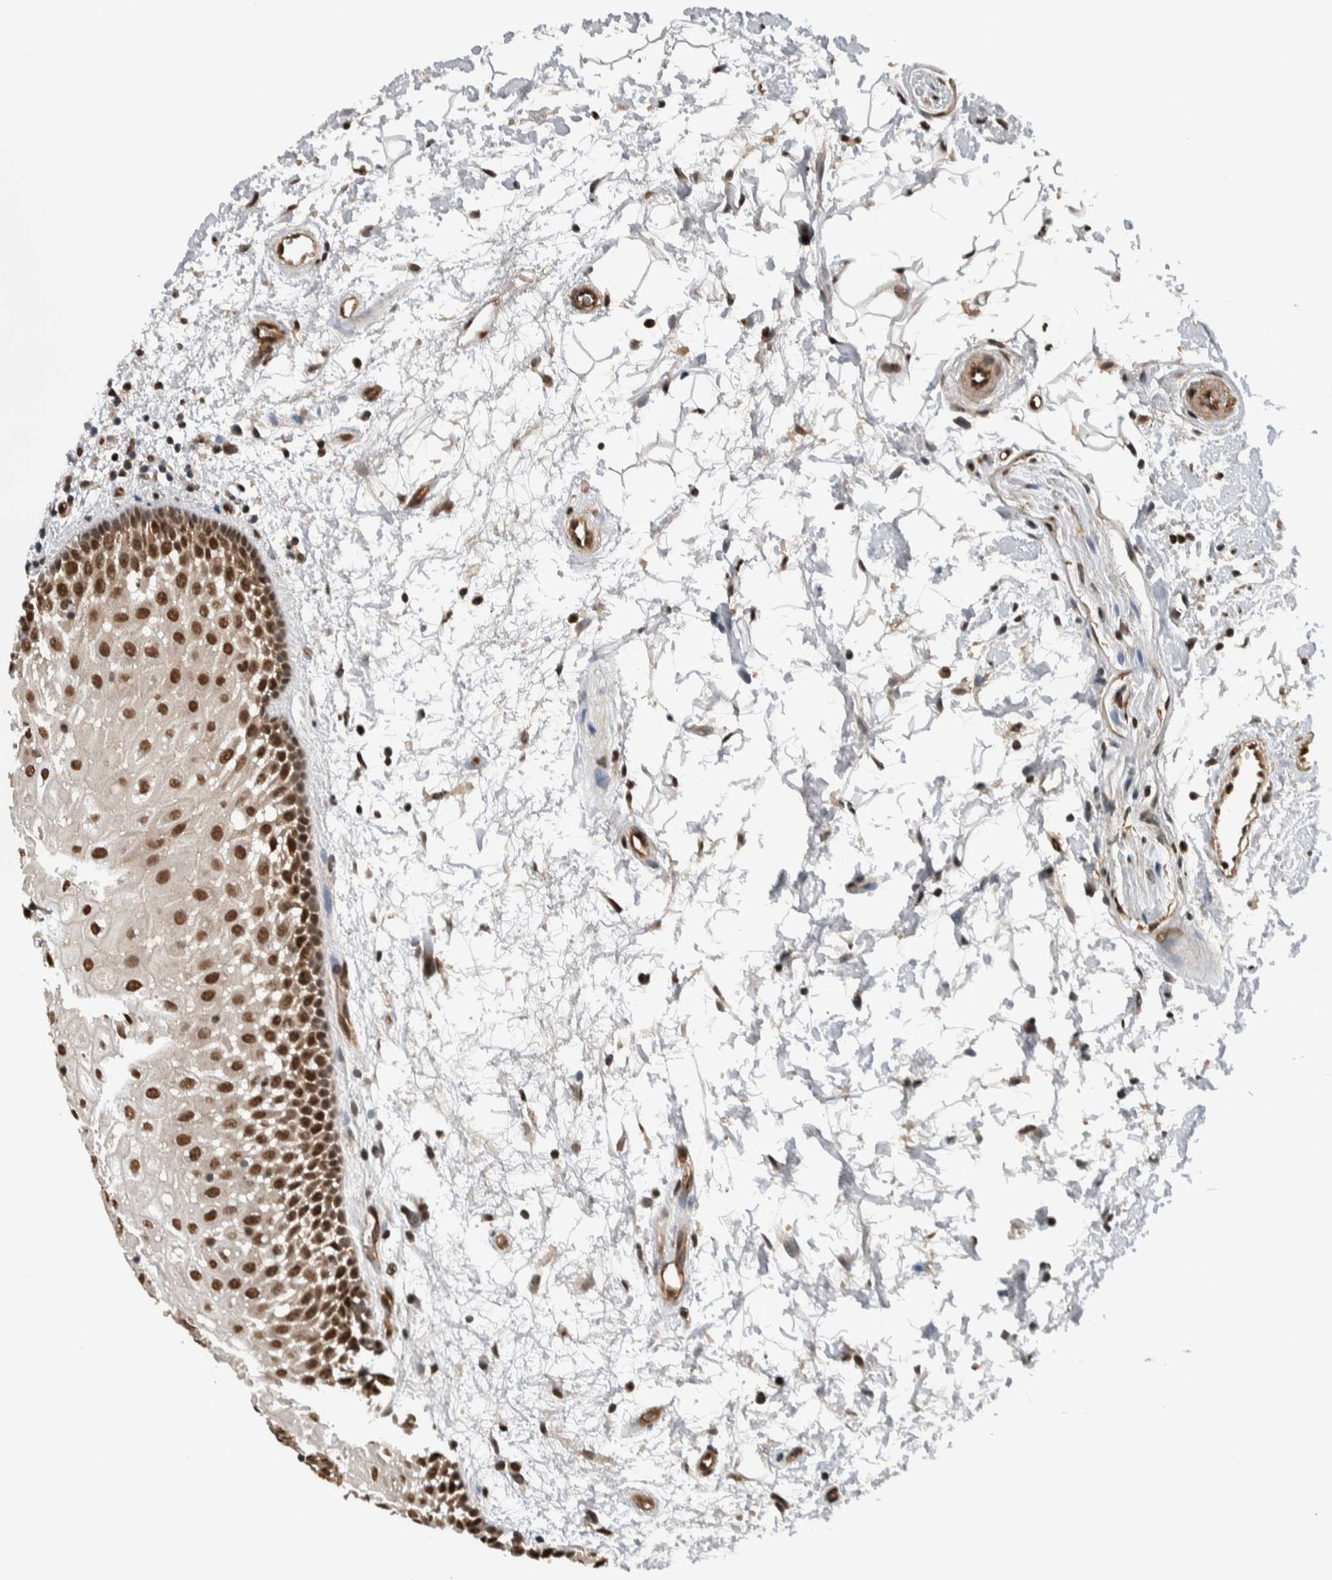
{"staining": {"intensity": "strong", "quantity": ">75%", "location": "nuclear"}, "tissue": "oral mucosa", "cell_type": "Squamous epithelial cells", "image_type": "normal", "snomed": [{"axis": "morphology", "description": "Normal tissue, NOS"}, {"axis": "topography", "description": "Skeletal muscle"}, {"axis": "topography", "description": "Oral tissue"}, {"axis": "topography", "description": "Peripheral nerve tissue"}], "caption": "This is a micrograph of immunohistochemistry staining of unremarkable oral mucosa, which shows strong positivity in the nuclear of squamous epithelial cells.", "gene": "FAM135B", "patient": {"sex": "female", "age": 84}}